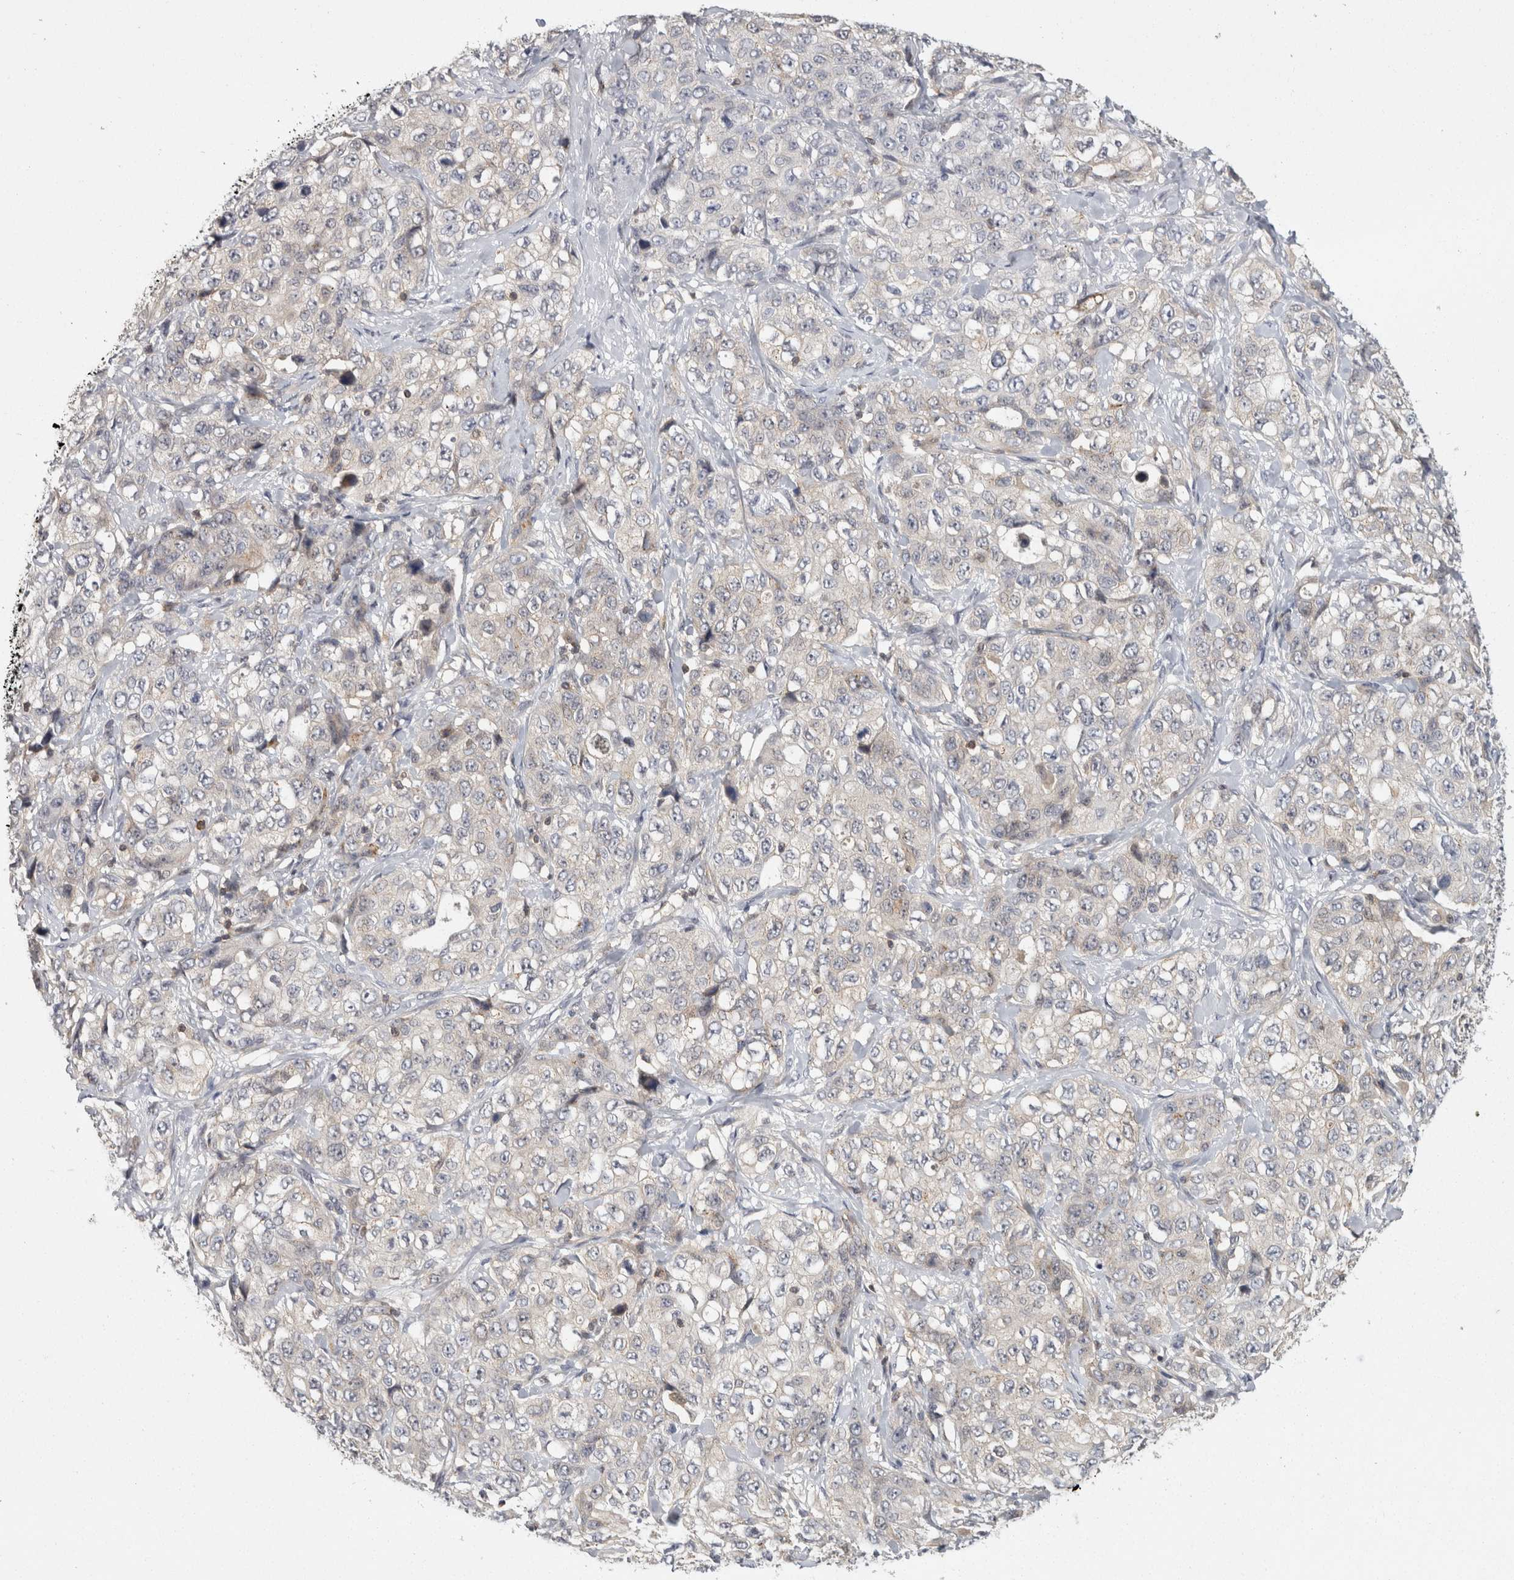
{"staining": {"intensity": "negative", "quantity": "none", "location": "none"}, "tissue": "stomach cancer", "cell_type": "Tumor cells", "image_type": "cancer", "snomed": [{"axis": "morphology", "description": "Adenocarcinoma, NOS"}, {"axis": "topography", "description": "Stomach"}], "caption": "Micrograph shows no significant protein positivity in tumor cells of stomach adenocarcinoma.", "gene": "ACAT2", "patient": {"sex": "male", "age": 48}}